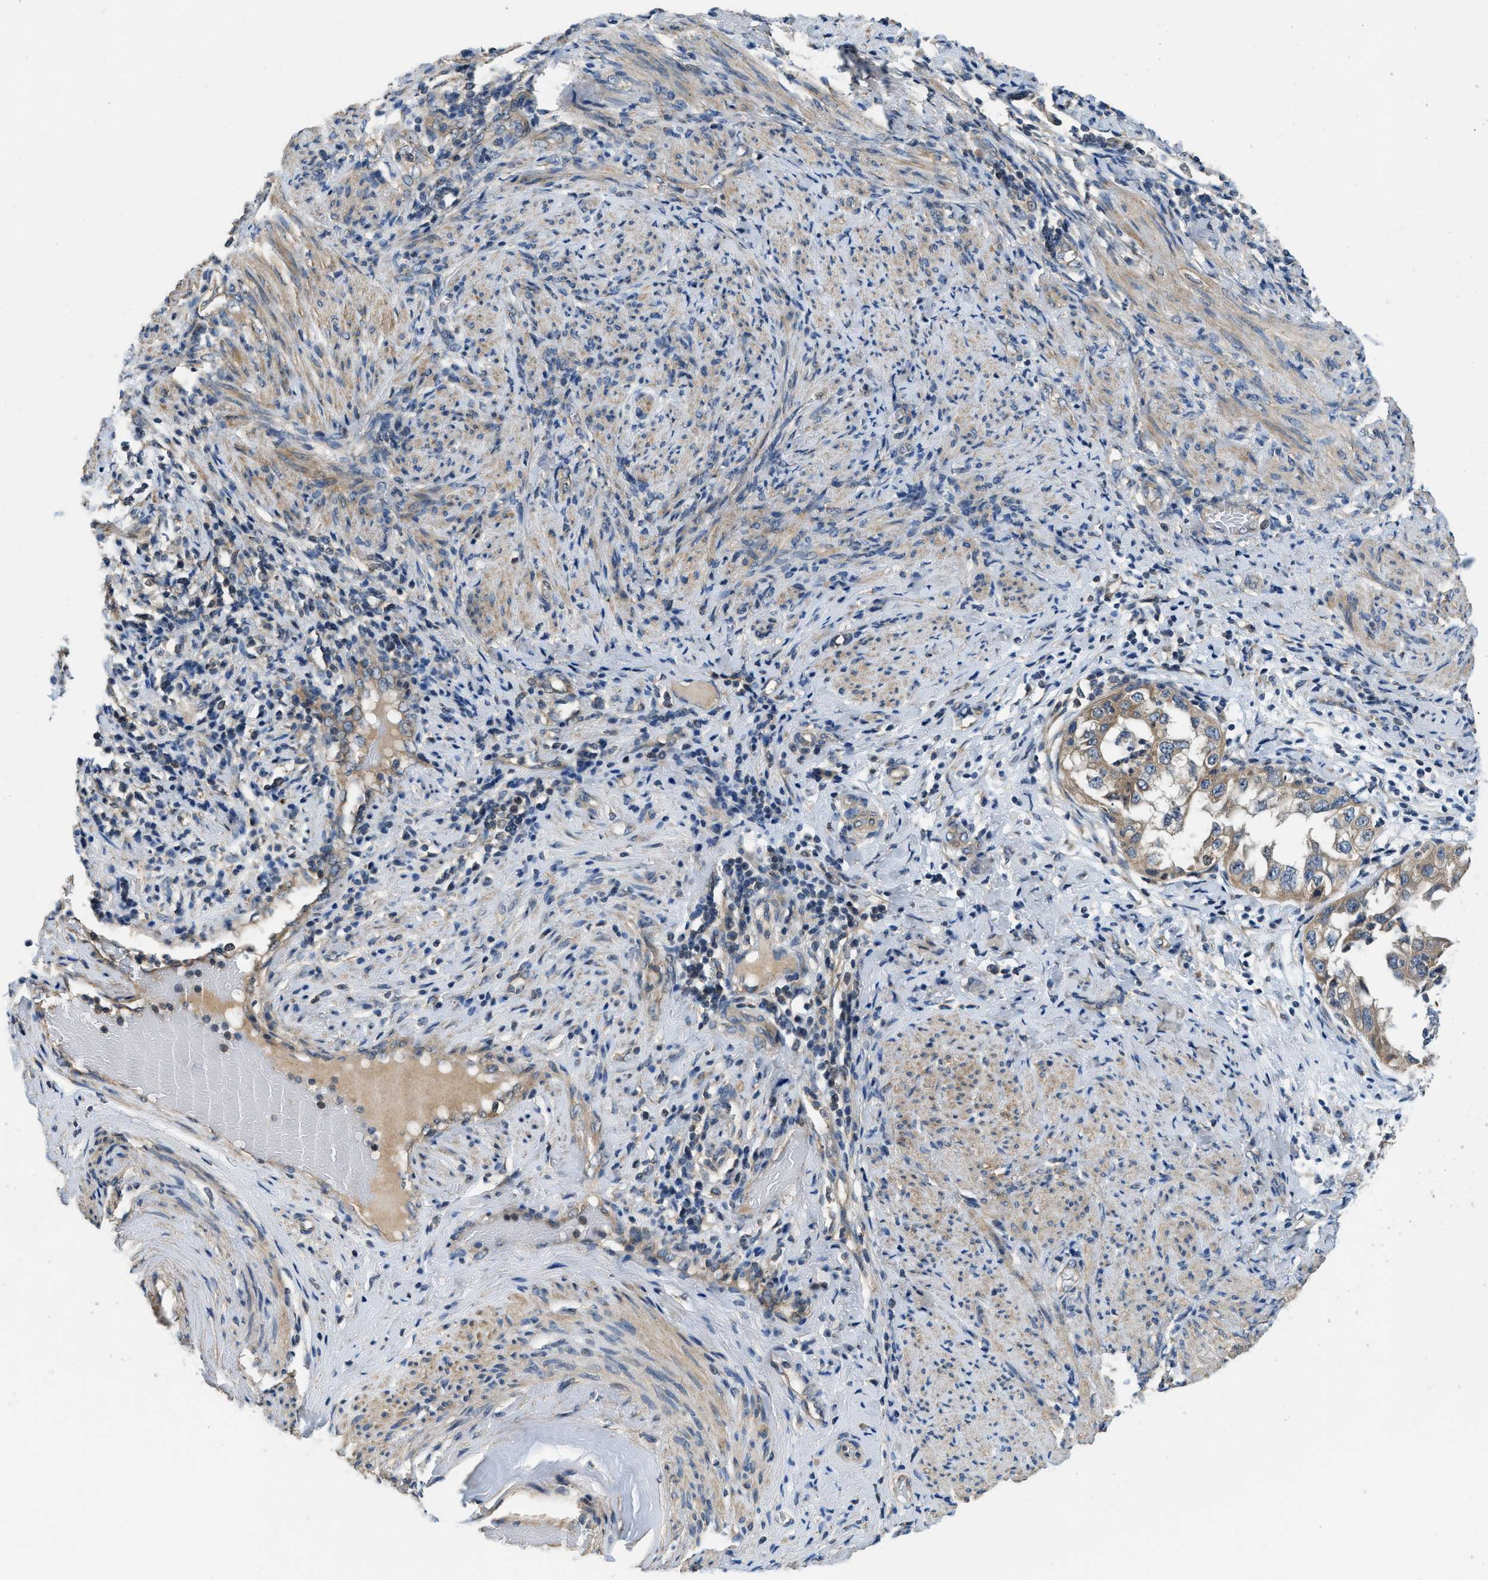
{"staining": {"intensity": "moderate", "quantity": ">75%", "location": "cytoplasmic/membranous"}, "tissue": "endometrial cancer", "cell_type": "Tumor cells", "image_type": "cancer", "snomed": [{"axis": "morphology", "description": "Adenocarcinoma, NOS"}, {"axis": "topography", "description": "Endometrium"}], "caption": "Protein positivity by immunohistochemistry exhibits moderate cytoplasmic/membranous expression in approximately >75% of tumor cells in endometrial adenocarcinoma. (IHC, brightfield microscopy, high magnification).", "gene": "SSH2", "patient": {"sex": "female", "age": 85}}